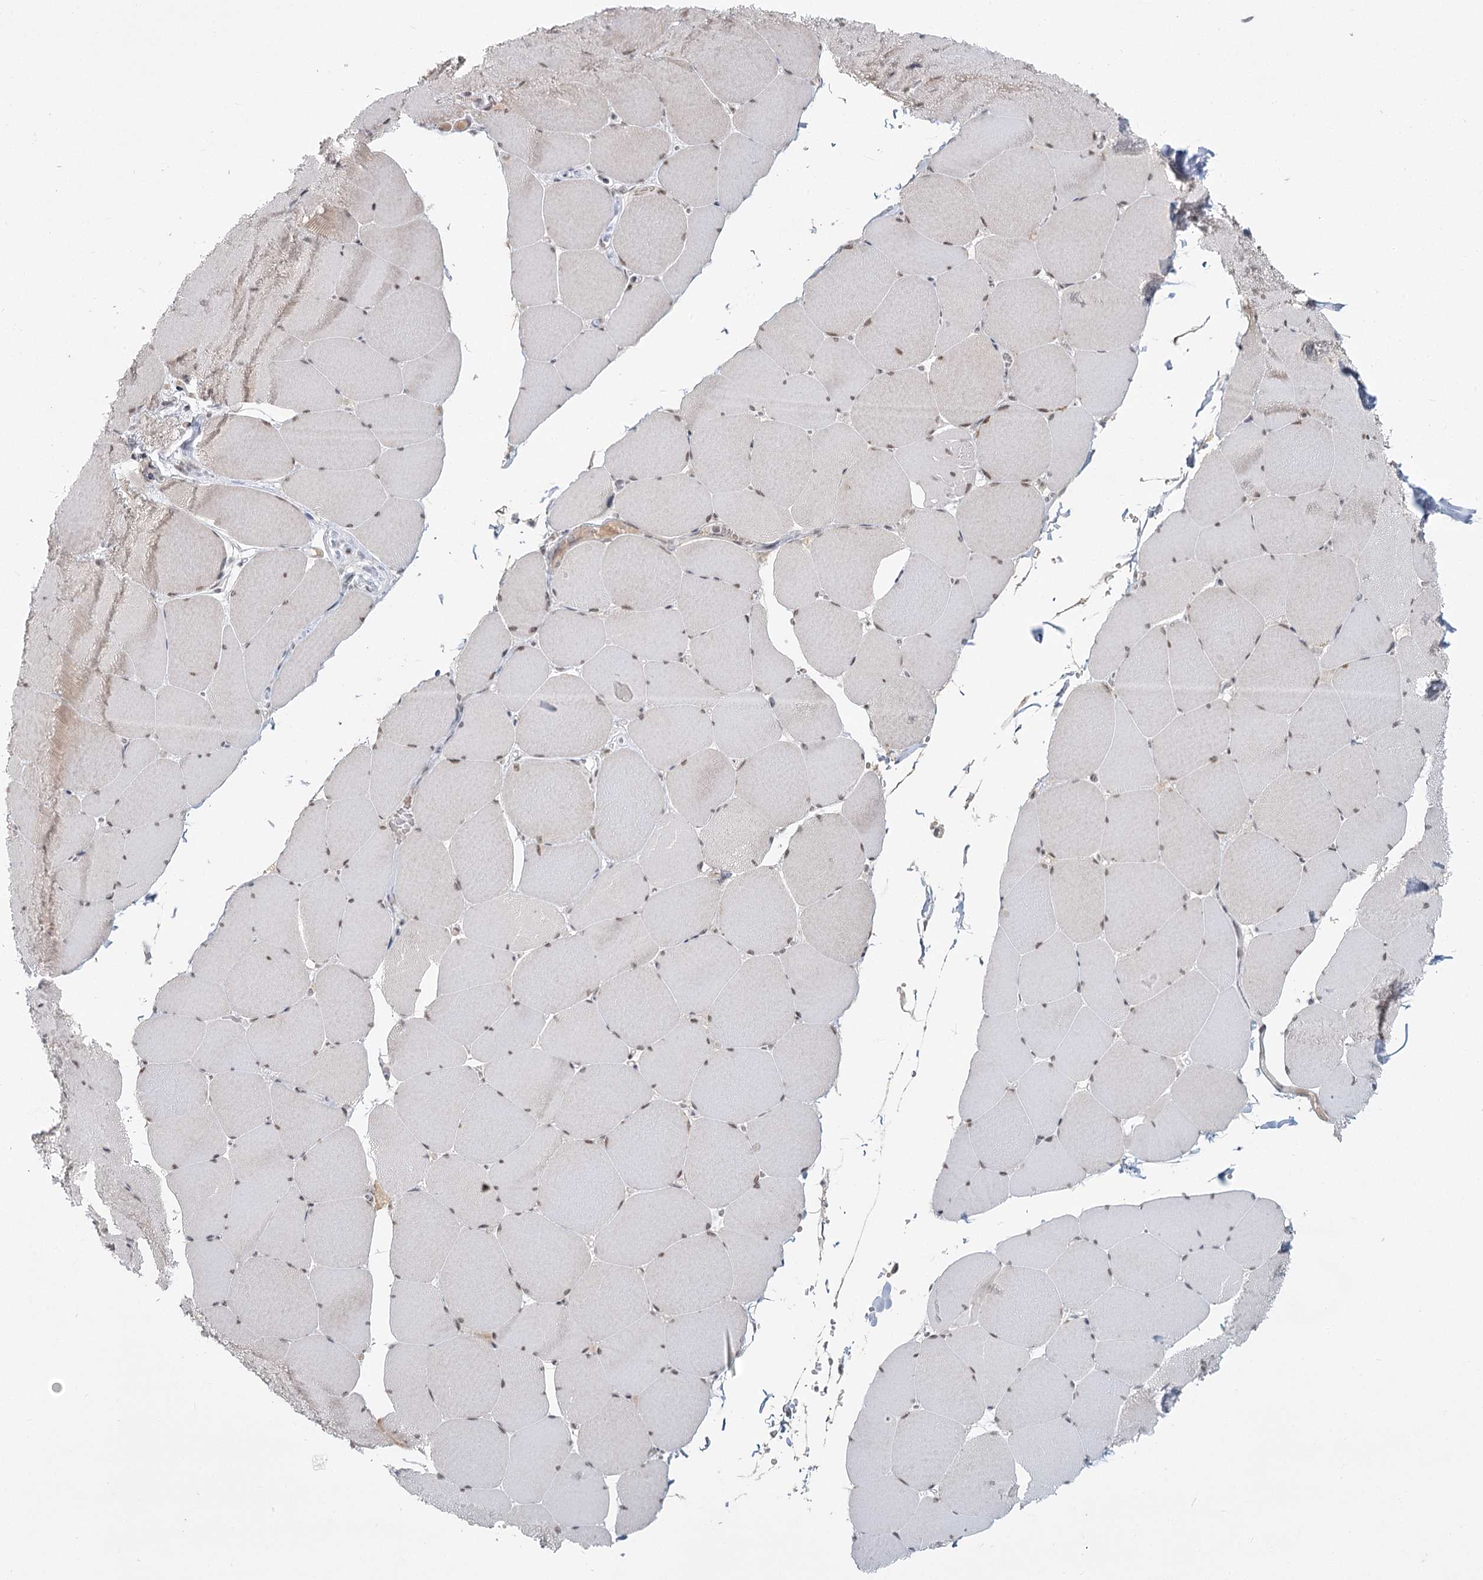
{"staining": {"intensity": "moderate", "quantity": "<25%", "location": "cytoplasmic/membranous,nuclear"}, "tissue": "skeletal muscle", "cell_type": "Myocytes", "image_type": "normal", "snomed": [{"axis": "morphology", "description": "Normal tissue, NOS"}, {"axis": "topography", "description": "Skeletal muscle"}, {"axis": "topography", "description": "Head-Neck"}], "caption": "Protein expression analysis of unremarkable human skeletal muscle reveals moderate cytoplasmic/membranous,nuclear staining in about <25% of myocytes.", "gene": "LY6G5C", "patient": {"sex": "male", "age": 66}}